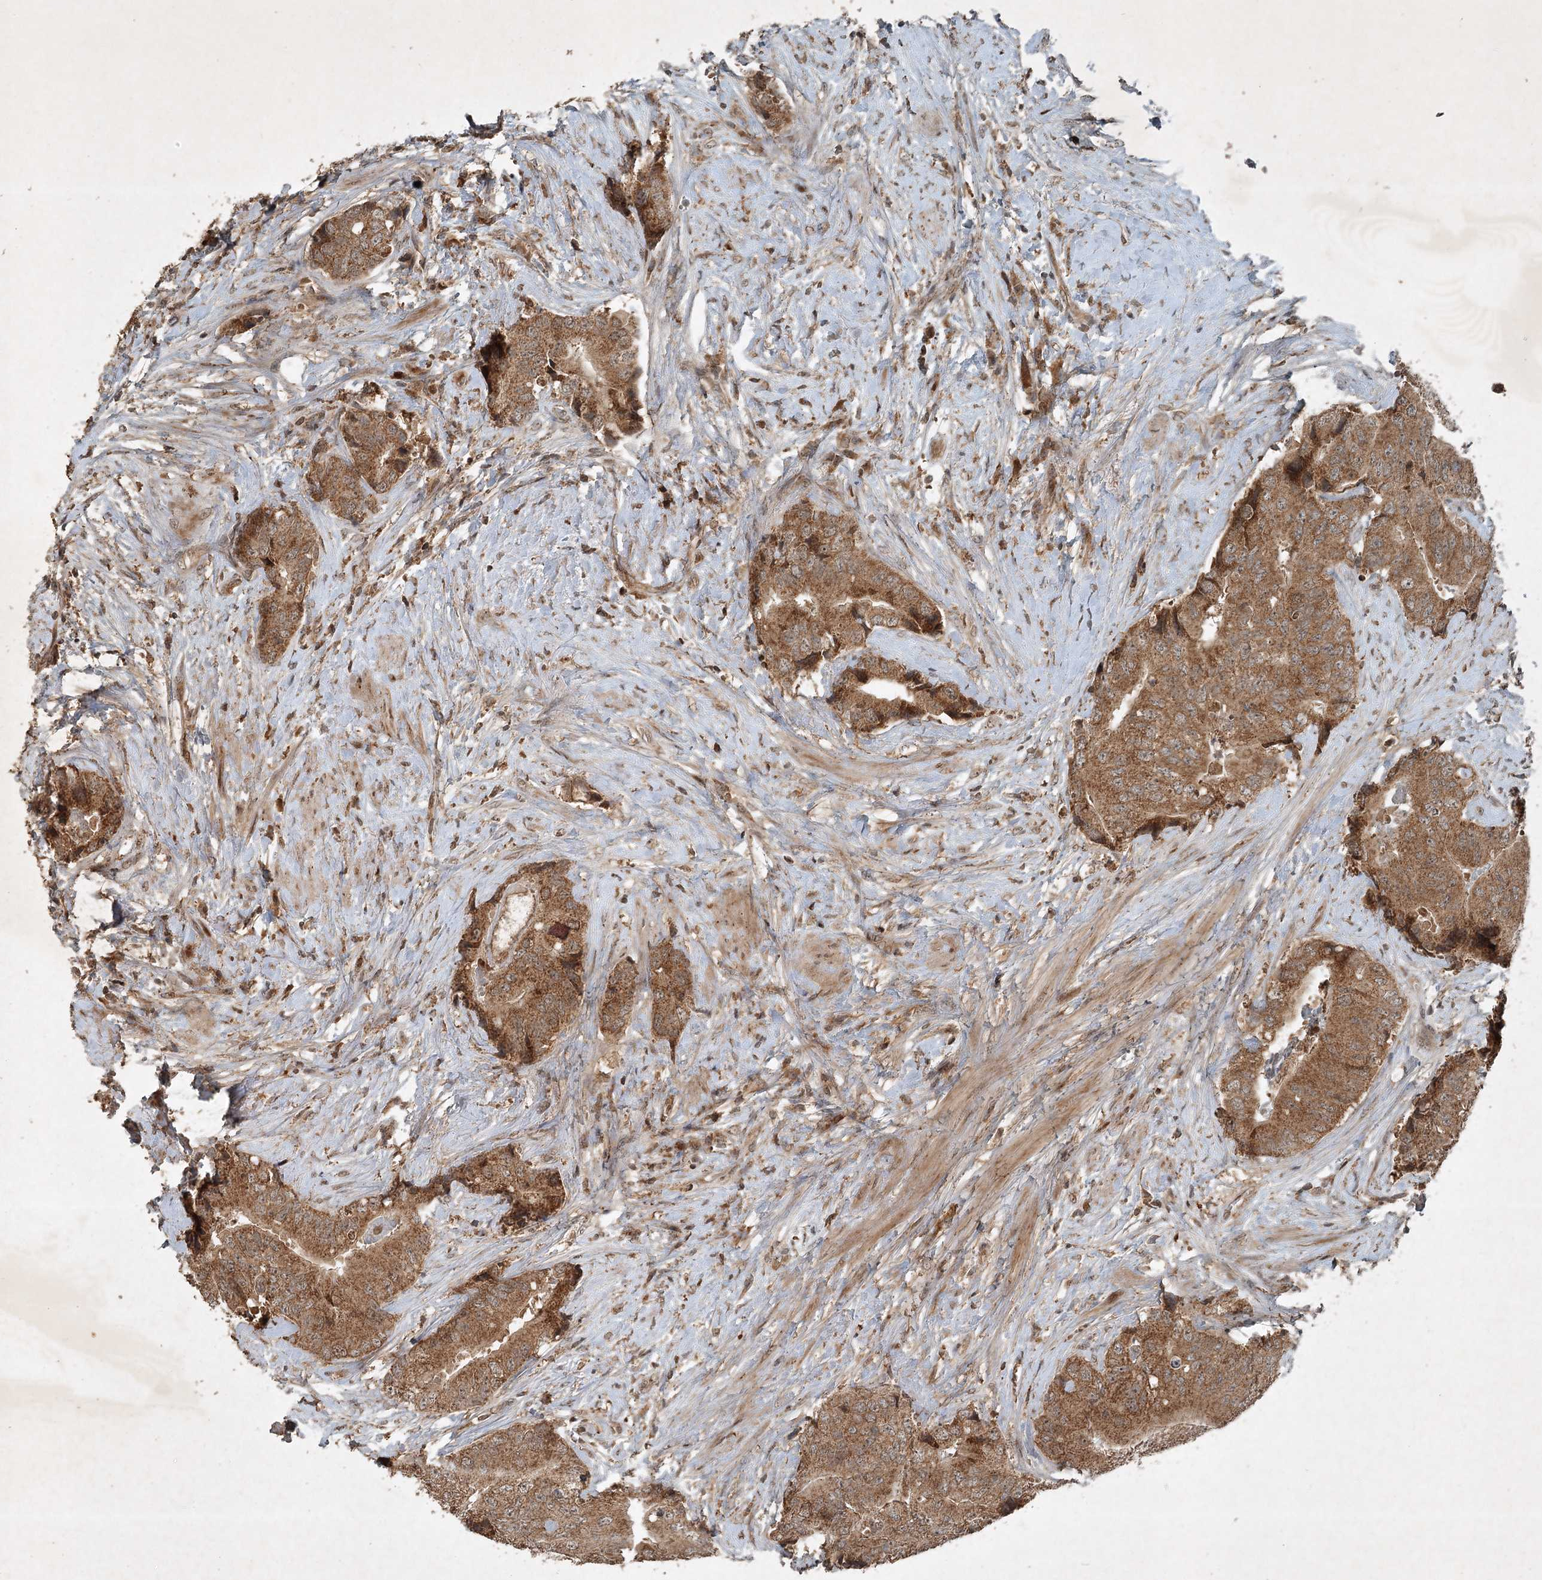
{"staining": {"intensity": "moderate", "quantity": ">75%", "location": "cytoplasmic/membranous"}, "tissue": "prostate cancer", "cell_type": "Tumor cells", "image_type": "cancer", "snomed": [{"axis": "morphology", "description": "Adenocarcinoma, High grade"}, {"axis": "topography", "description": "Prostate"}], "caption": "High-power microscopy captured an IHC histopathology image of prostate cancer, revealing moderate cytoplasmic/membranous expression in approximately >75% of tumor cells.", "gene": "UNC93A", "patient": {"sex": "male", "age": 70}}